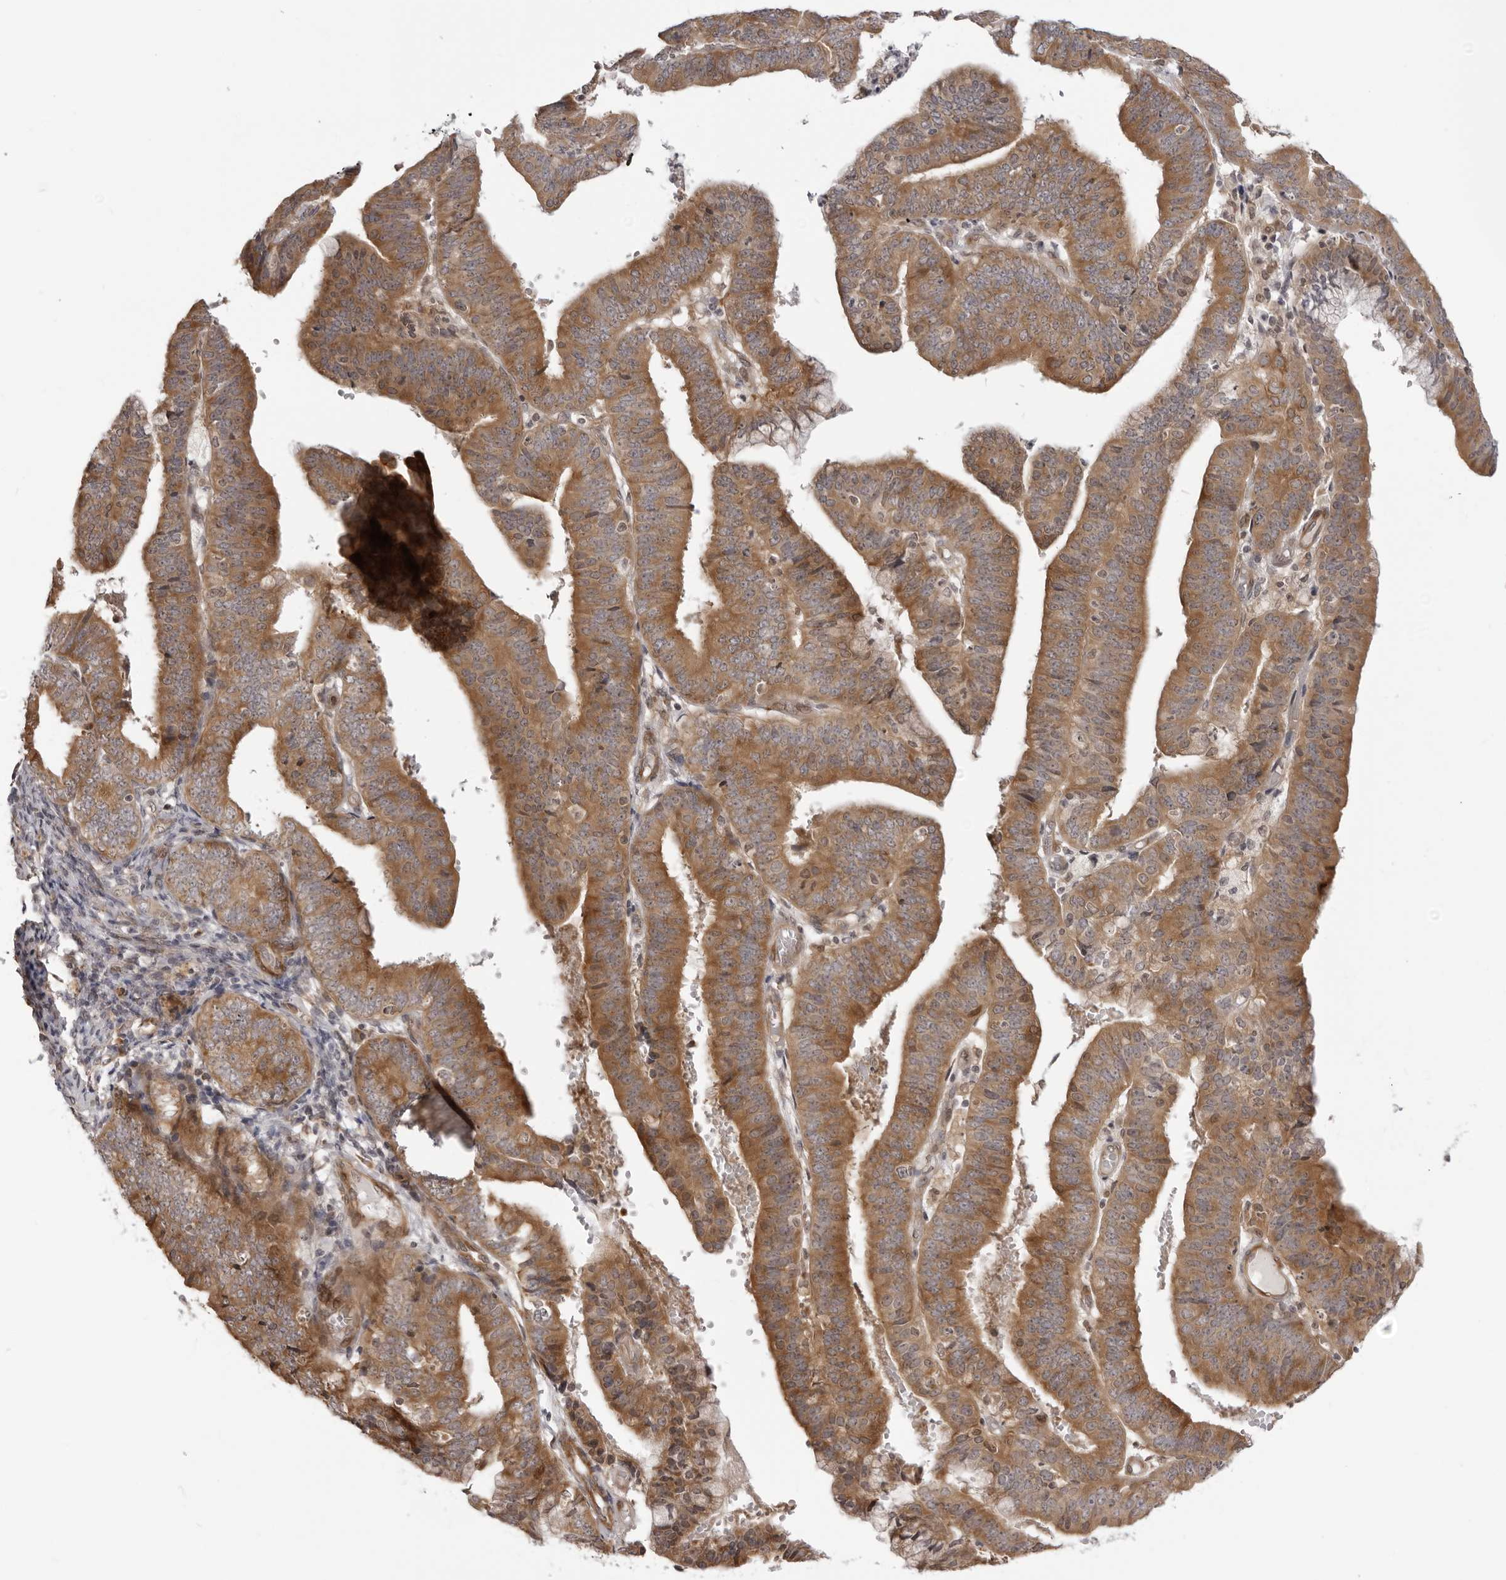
{"staining": {"intensity": "moderate", "quantity": ">75%", "location": "cytoplasmic/membranous"}, "tissue": "endometrial cancer", "cell_type": "Tumor cells", "image_type": "cancer", "snomed": [{"axis": "morphology", "description": "Adenocarcinoma, NOS"}, {"axis": "topography", "description": "Endometrium"}], "caption": "Immunohistochemistry micrograph of neoplastic tissue: human endometrial adenocarcinoma stained using IHC demonstrates medium levels of moderate protein expression localized specifically in the cytoplasmic/membranous of tumor cells, appearing as a cytoplasmic/membranous brown color.", "gene": "SRGAP2", "patient": {"sex": "female", "age": 63}}